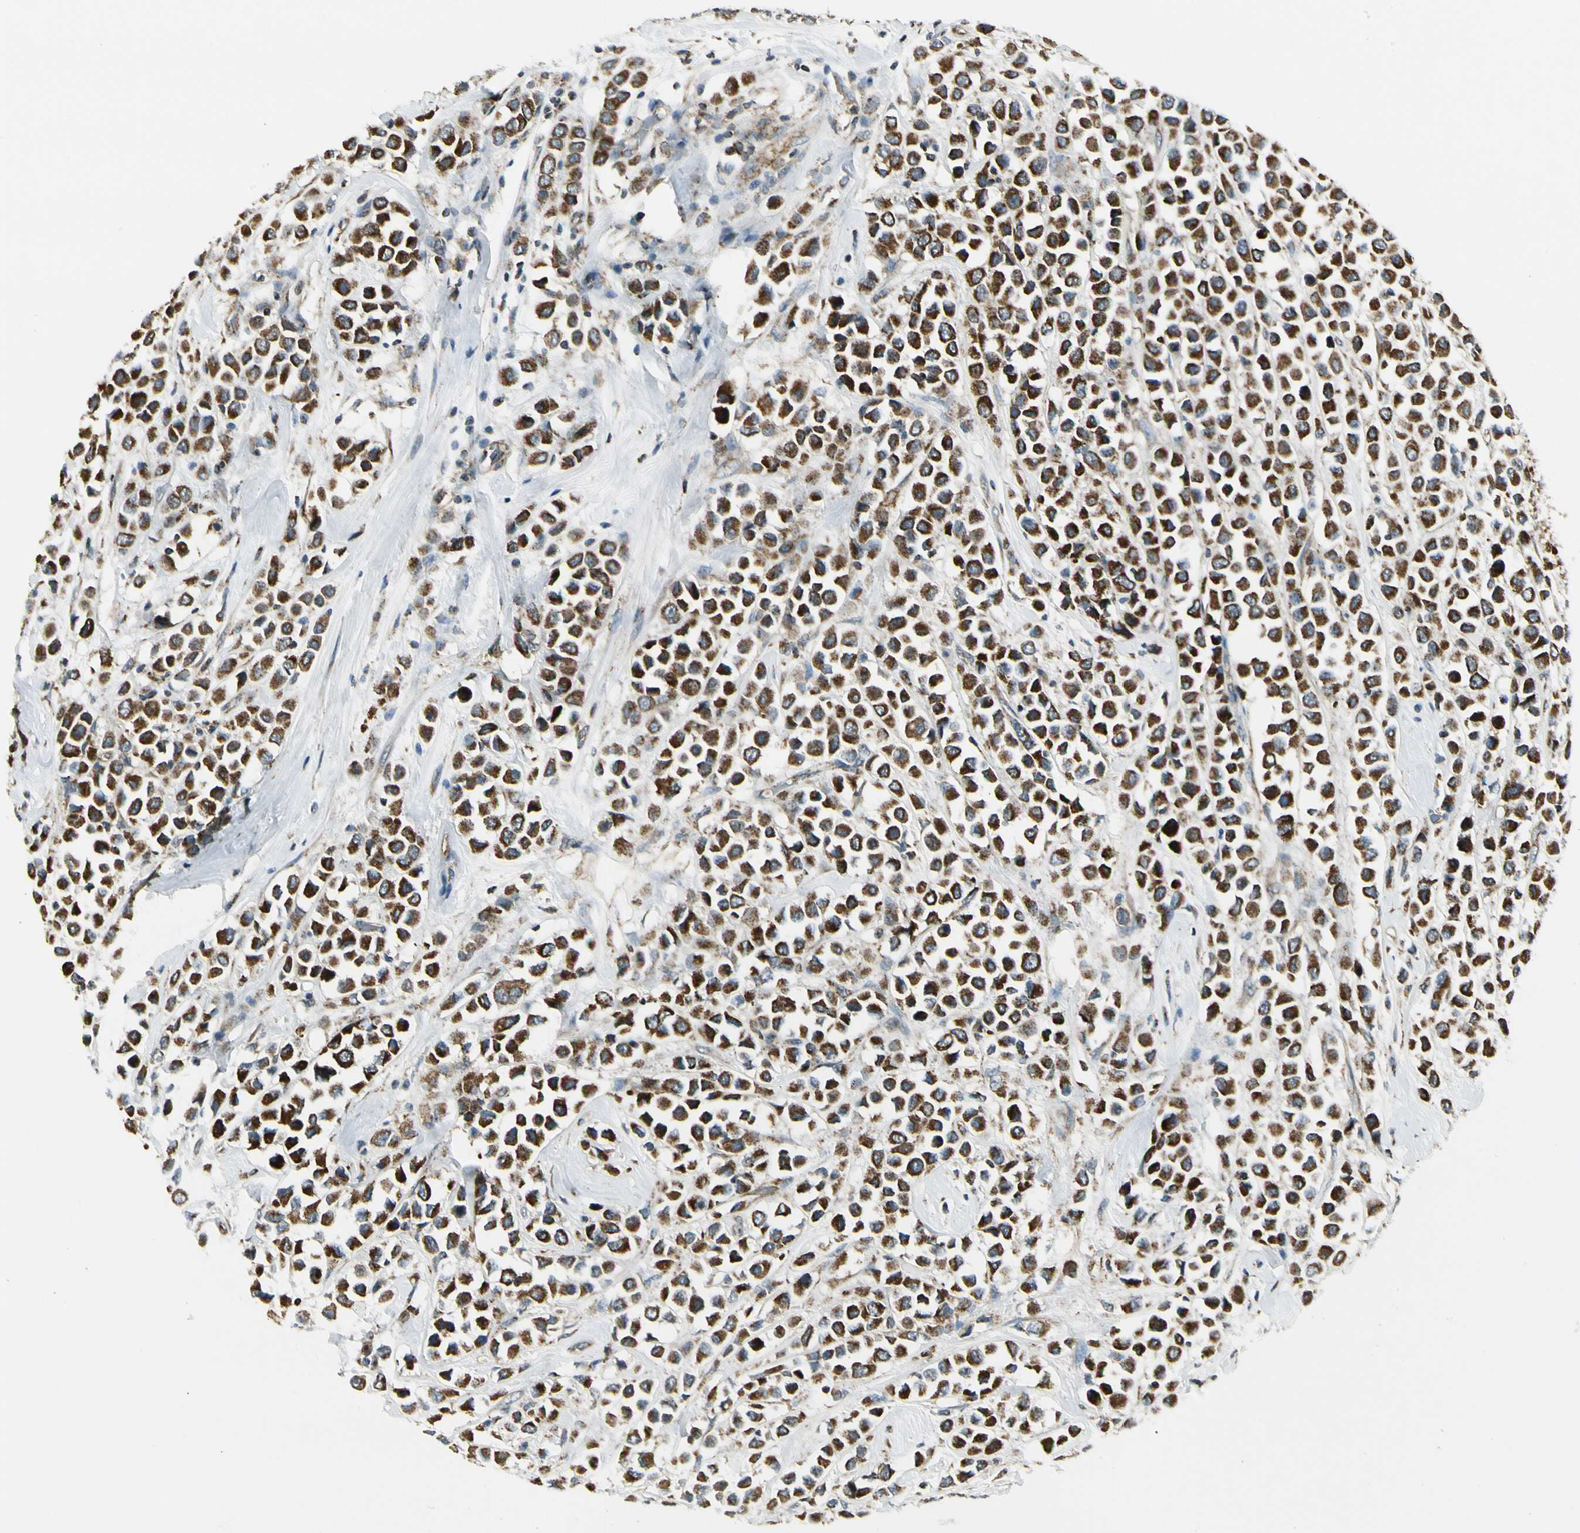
{"staining": {"intensity": "strong", "quantity": ">75%", "location": "cytoplasmic/membranous"}, "tissue": "breast cancer", "cell_type": "Tumor cells", "image_type": "cancer", "snomed": [{"axis": "morphology", "description": "Duct carcinoma"}, {"axis": "topography", "description": "Breast"}], "caption": "Immunohistochemistry (DAB) staining of human breast cancer shows strong cytoplasmic/membranous protein expression in approximately >75% of tumor cells.", "gene": "EPHB3", "patient": {"sex": "female", "age": 61}}